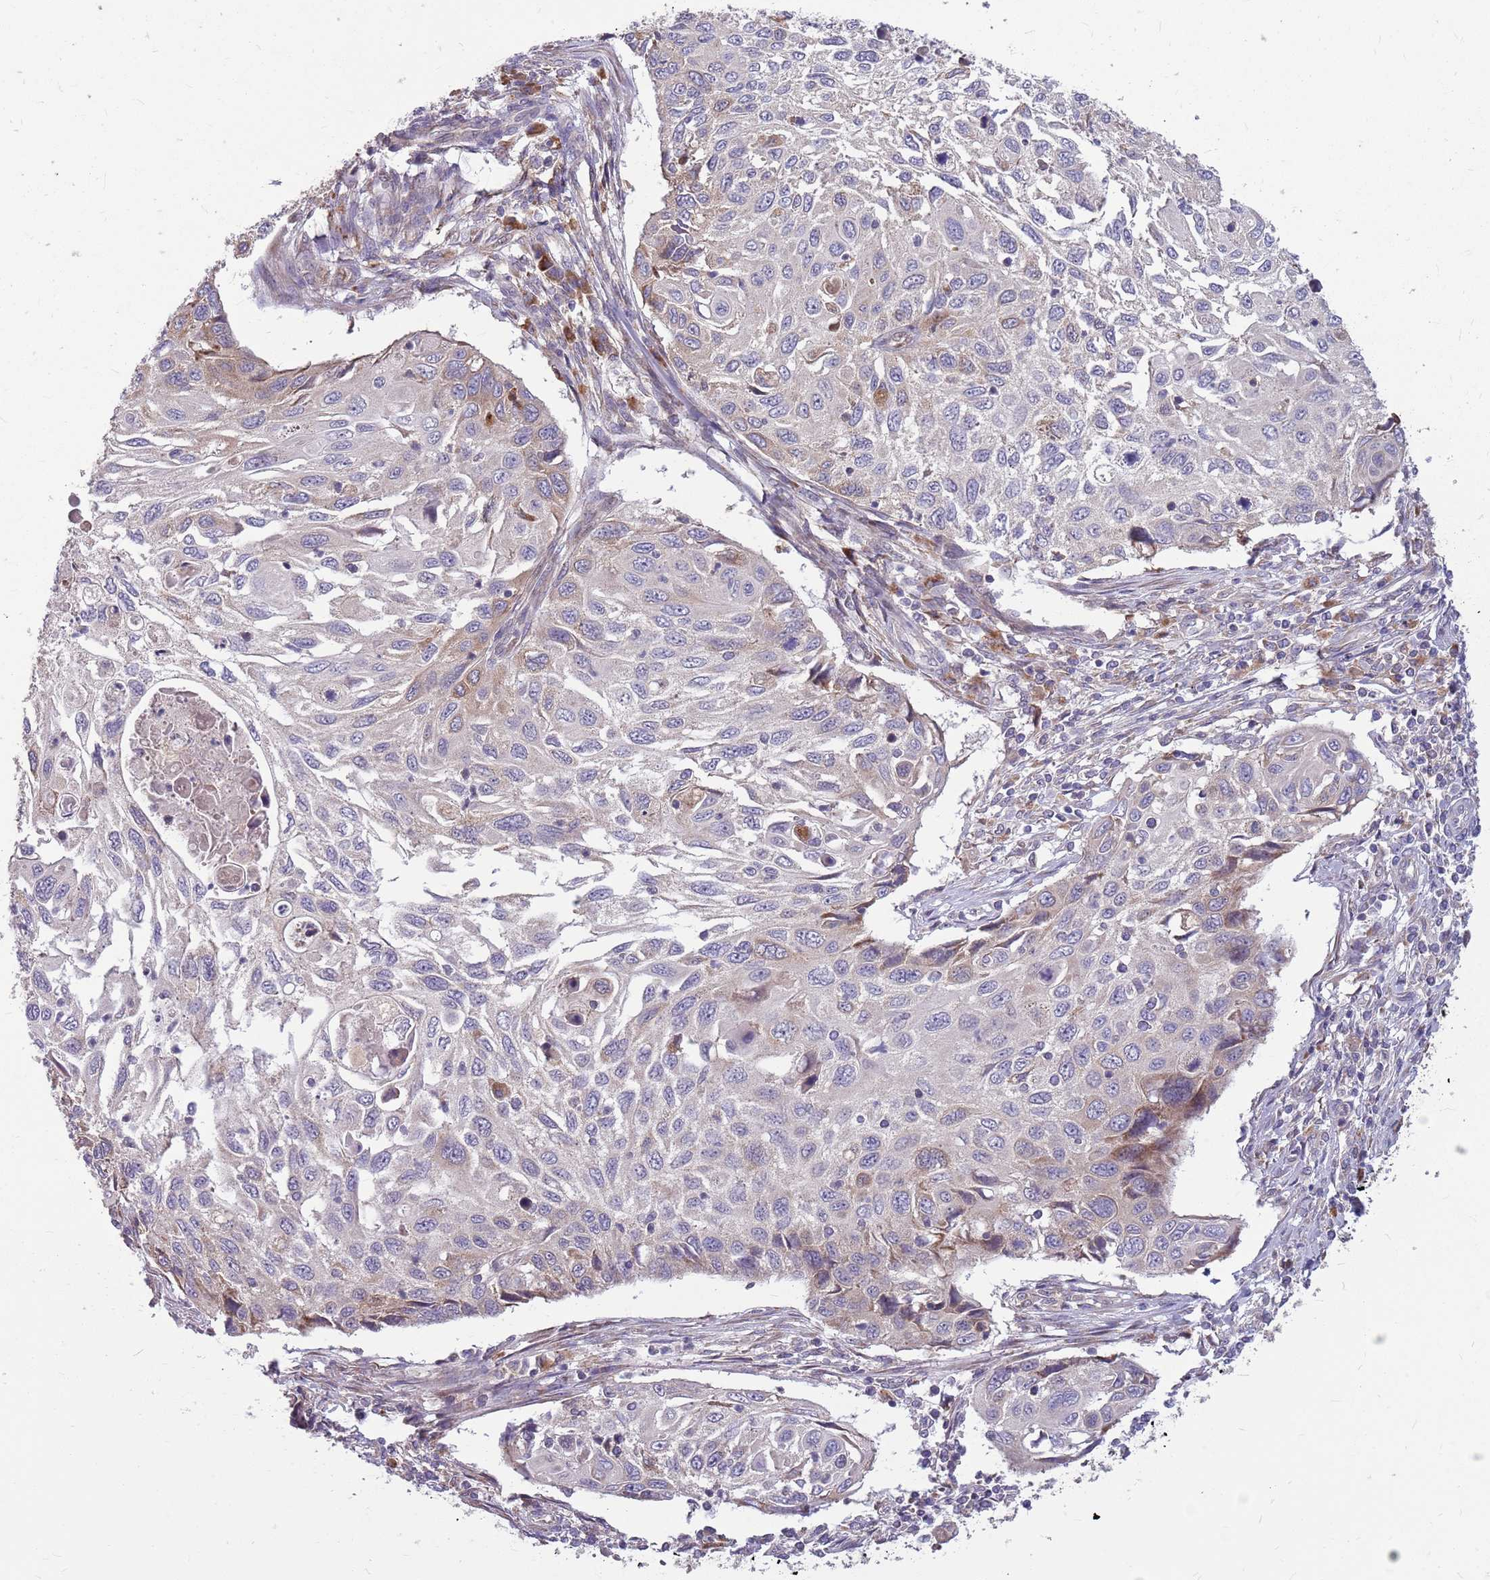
{"staining": {"intensity": "negative", "quantity": "none", "location": "none"}, "tissue": "cervical cancer", "cell_type": "Tumor cells", "image_type": "cancer", "snomed": [{"axis": "morphology", "description": "Squamous cell carcinoma, NOS"}, {"axis": "topography", "description": "Cervix"}], "caption": "Immunohistochemistry (IHC) histopathology image of cervical cancer (squamous cell carcinoma) stained for a protein (brown), which shows no staining in tumor cells. (DAB (3,3'-diaminobenzidine) immunohistochemistry, high magnification).", "gene": "PPP1R27", "patient": {"sex": "female", "age": 70}}